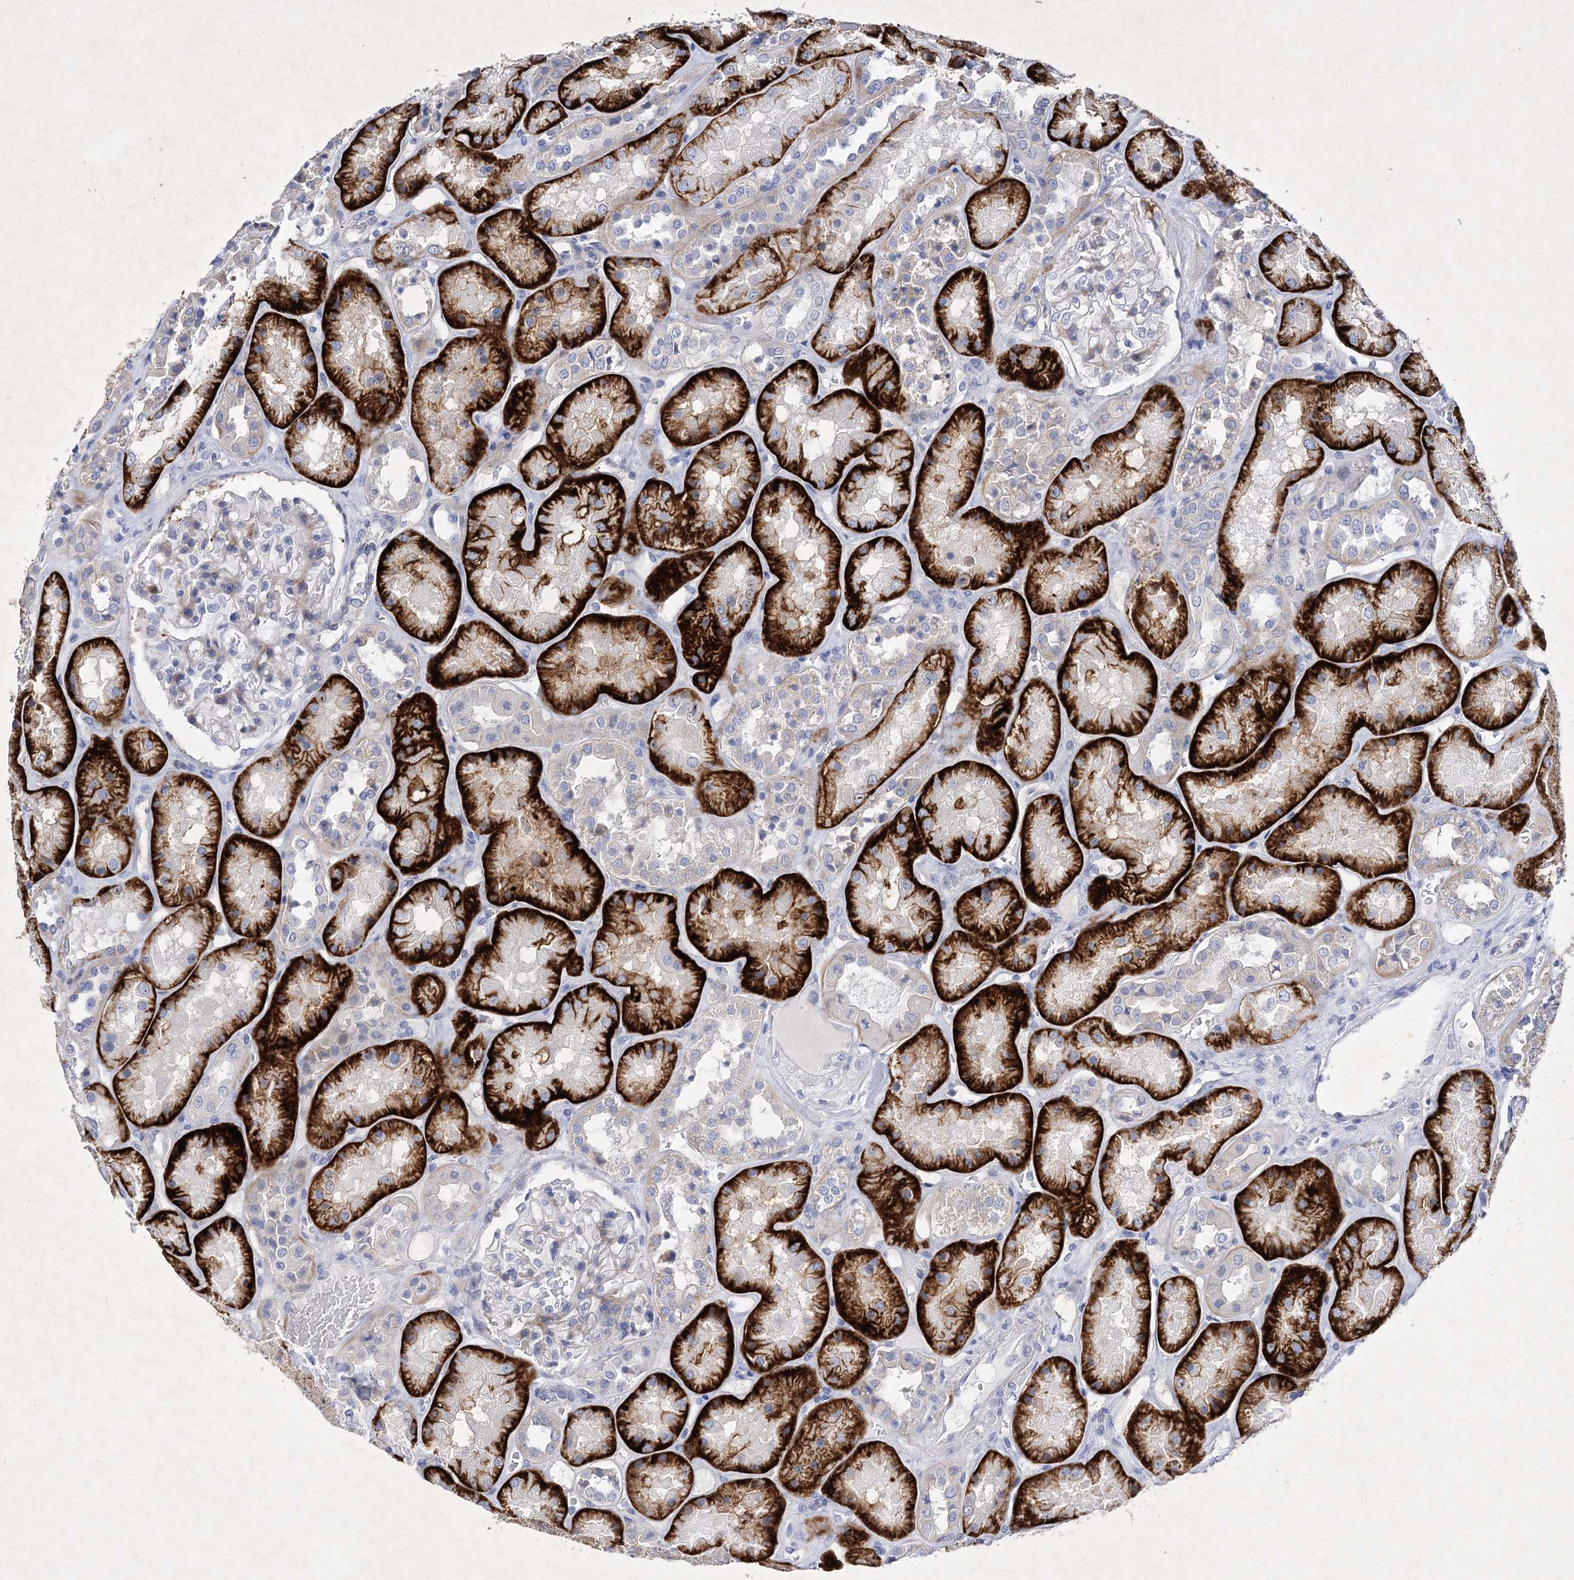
{"staining": {"intensity": "weak", "quantity": "25%-75%", "location": "cytoplasmic/membranous"}, "tissue": "kidney", "cell_type": "Cells in glomeruli", "image_type": "normal", "snomed": [{"axis": "morphology", "description": "Normal tissue, NOS"}, {"axis": "topography", "description": "Kidney"}], "caption": "Immunohistochemical staining of unremarkable kidney exhibits weak cytoplasmic/membranous protein staining in about 25%-75% of cells in glomeruli.", "gene": "GPN1", "patient": {"sex": "male", "age": 70}}